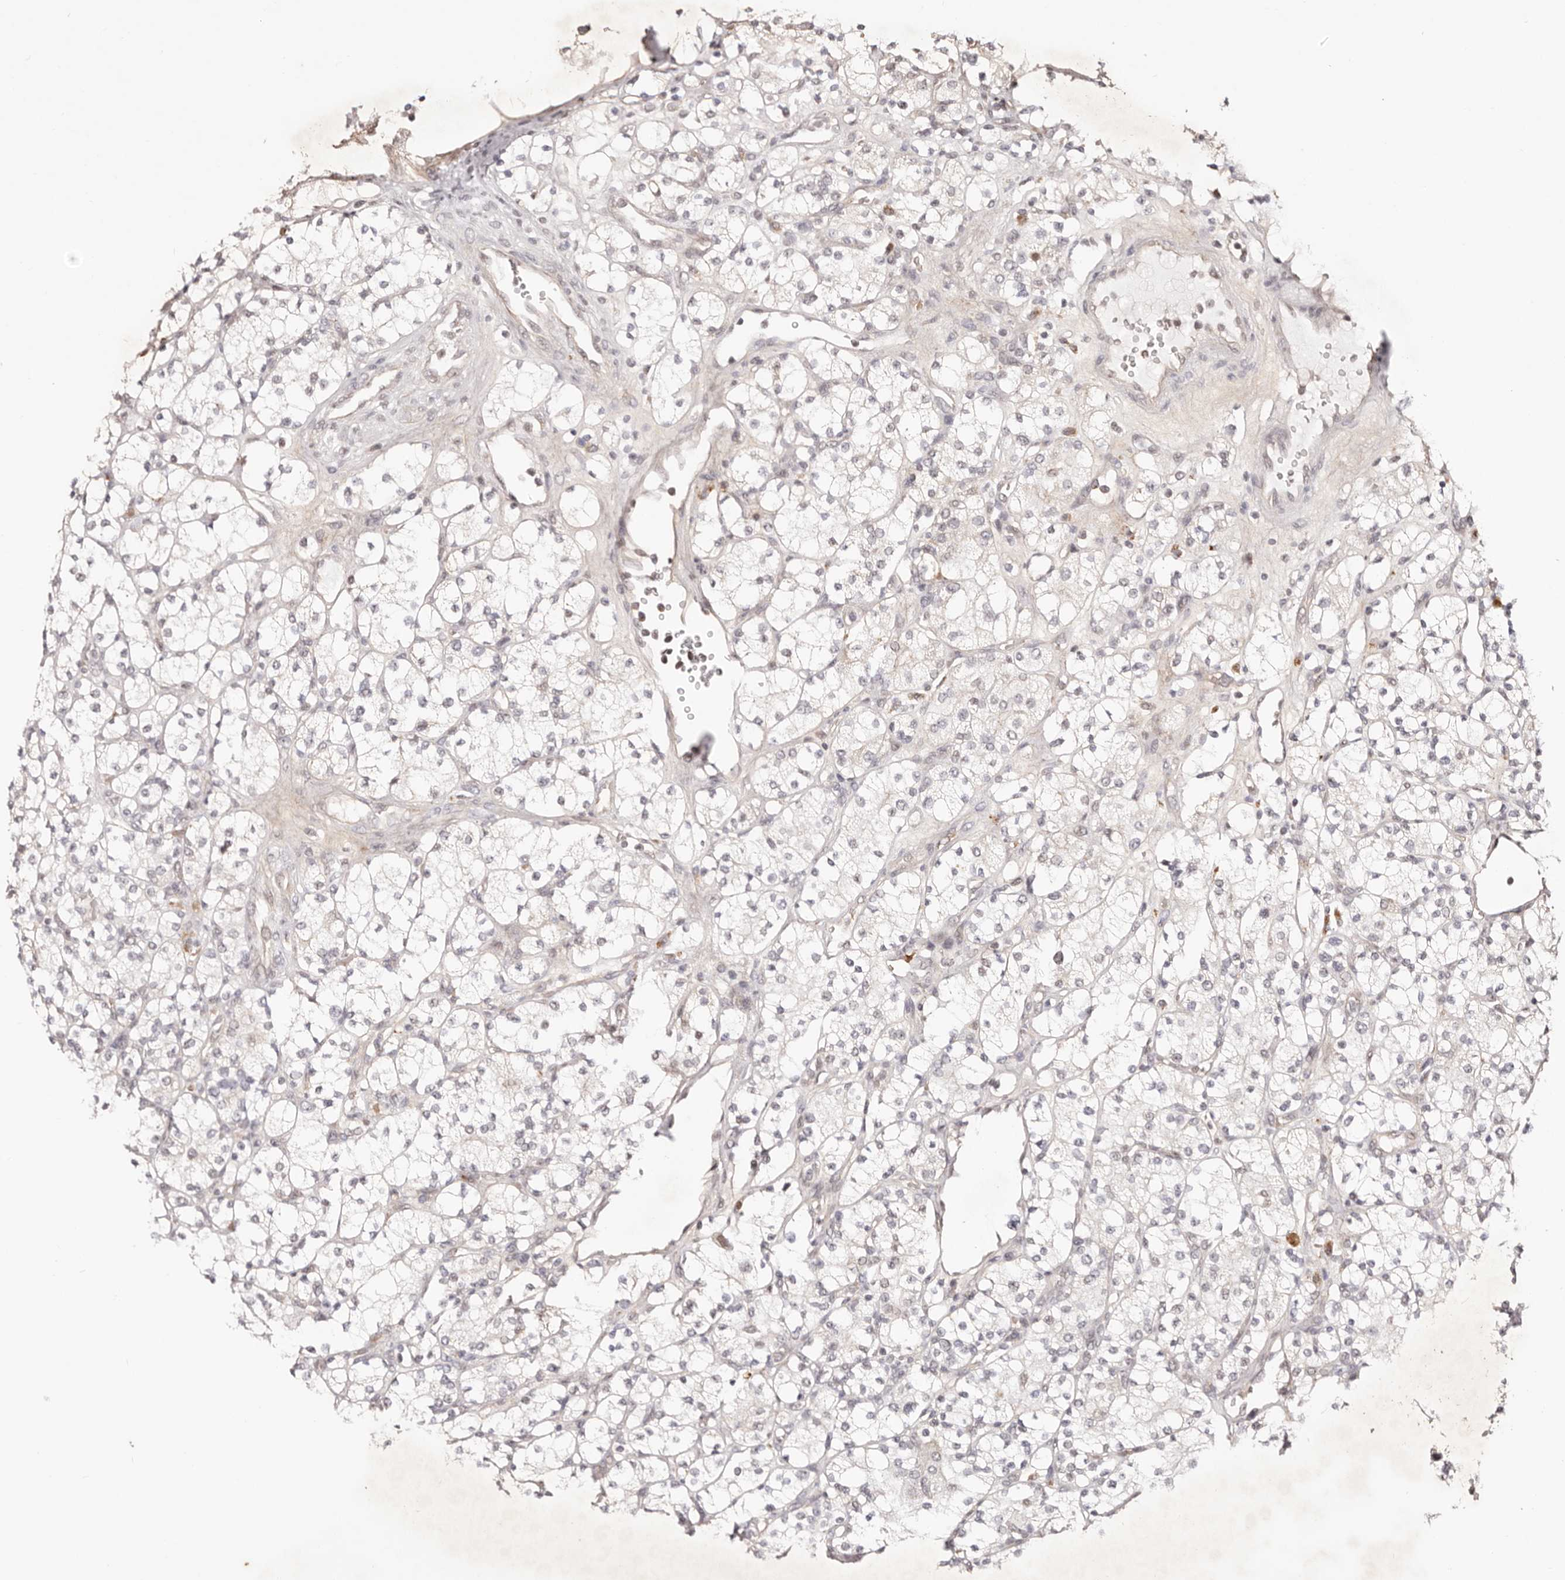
{"staining": {"intensity": "negative", "quantity": "none", "location": "none"}, "tissue": "renal cancer", "cell_type": "Tumor cells", "image_type": "cancer", "snomed": [{"axis": "morphology", "description": "Adenocarcinoma, NOS"}, {"axis": "topography", "description": "Kidney"}], "caption": "An image of human renal cancer is negative for staining in tumor cells.", "gene": "WRN", "patient": {"sex": "male", "age": 77}}